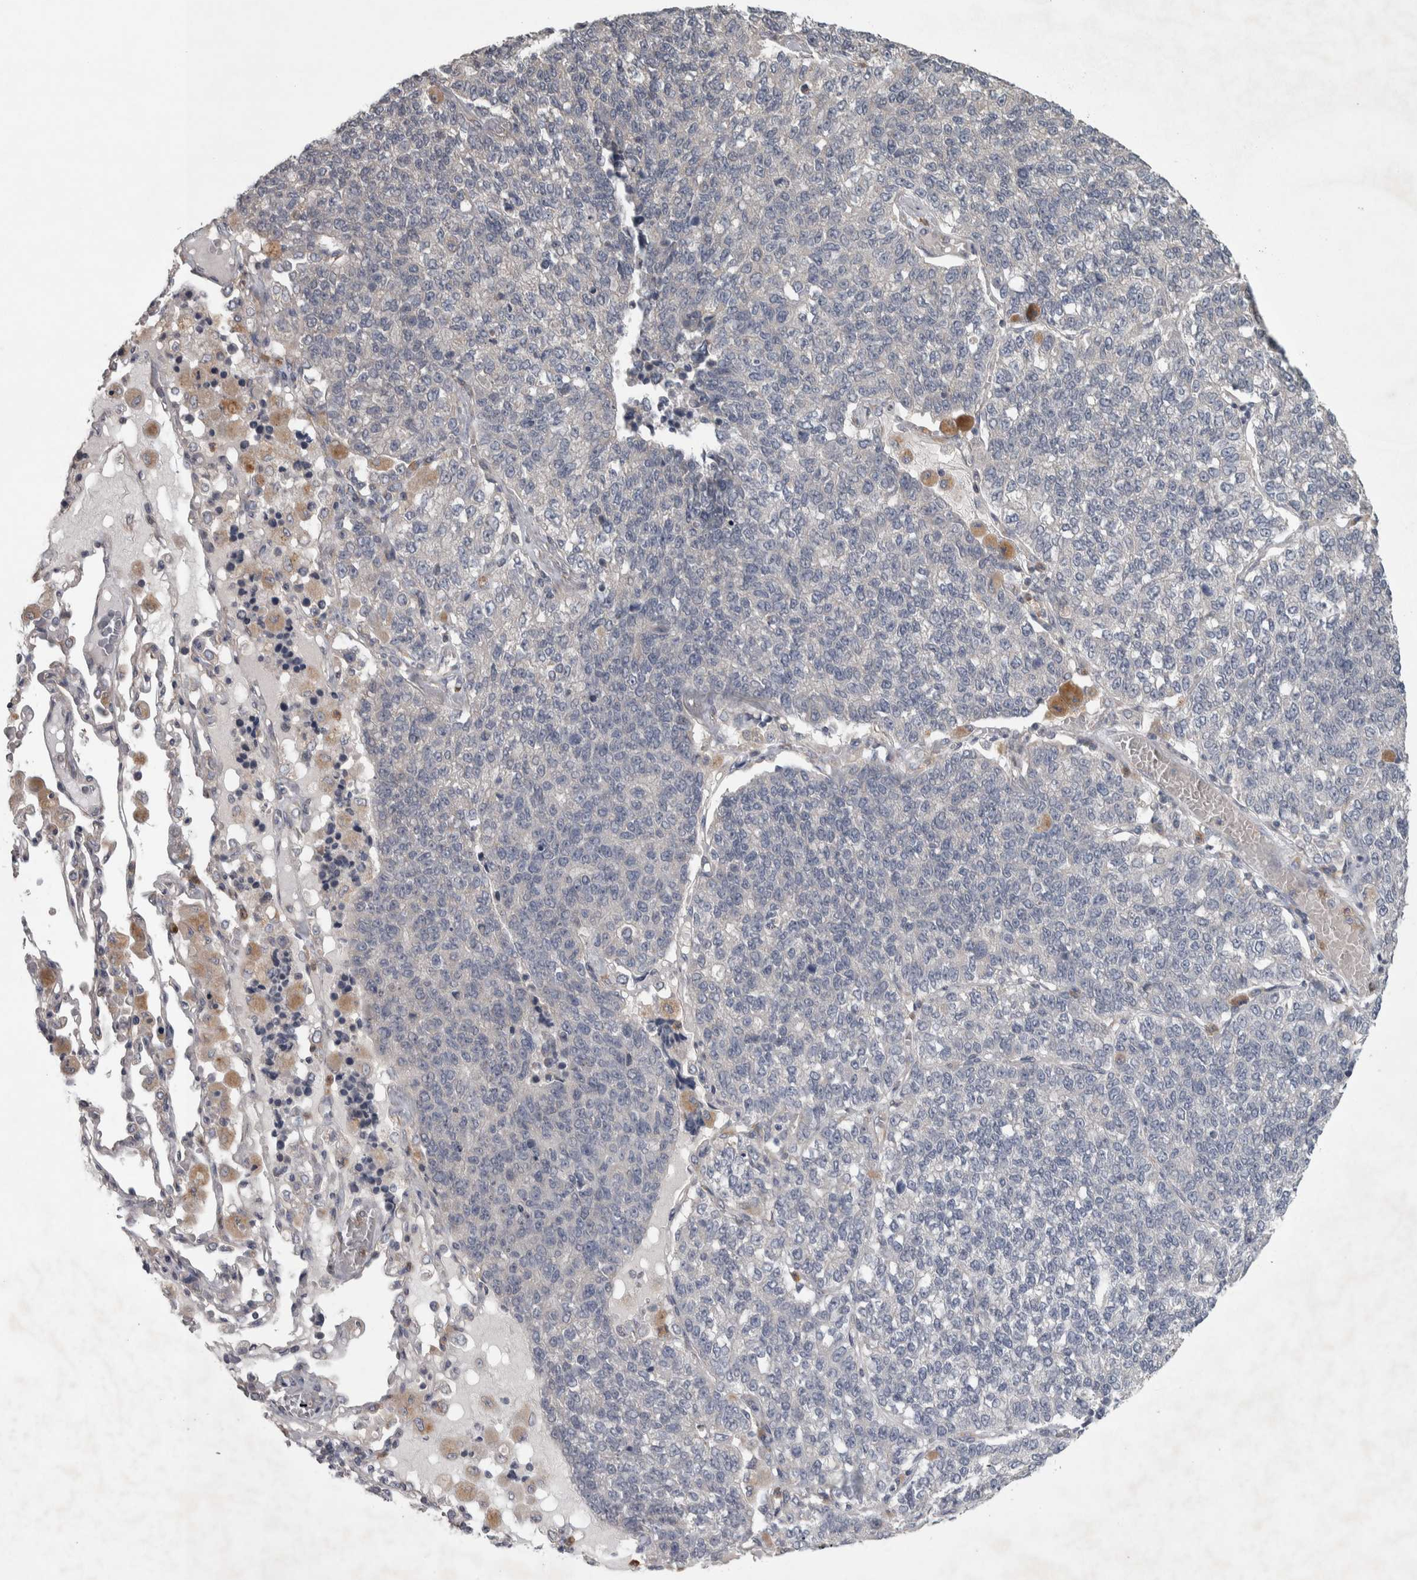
{"staining": {"intensity": "negative", "quantity": "none", "location": "none"}, "tissue": "lung cancer", "cell_type": "Tumor cells", "image_type": "cancer", "snomed": [{"axis": "morphology", "description": "Adenocarcinoma, NOS"}, {"axis": "topography", "description": "Lung"}], "caption": "The micrograph displays no staining of tumor cells in lung cancer. (DAB immunohistochemistry, high magnification).", "gene": "SRP68", "patient": {"sex": "male", "age": 49}}